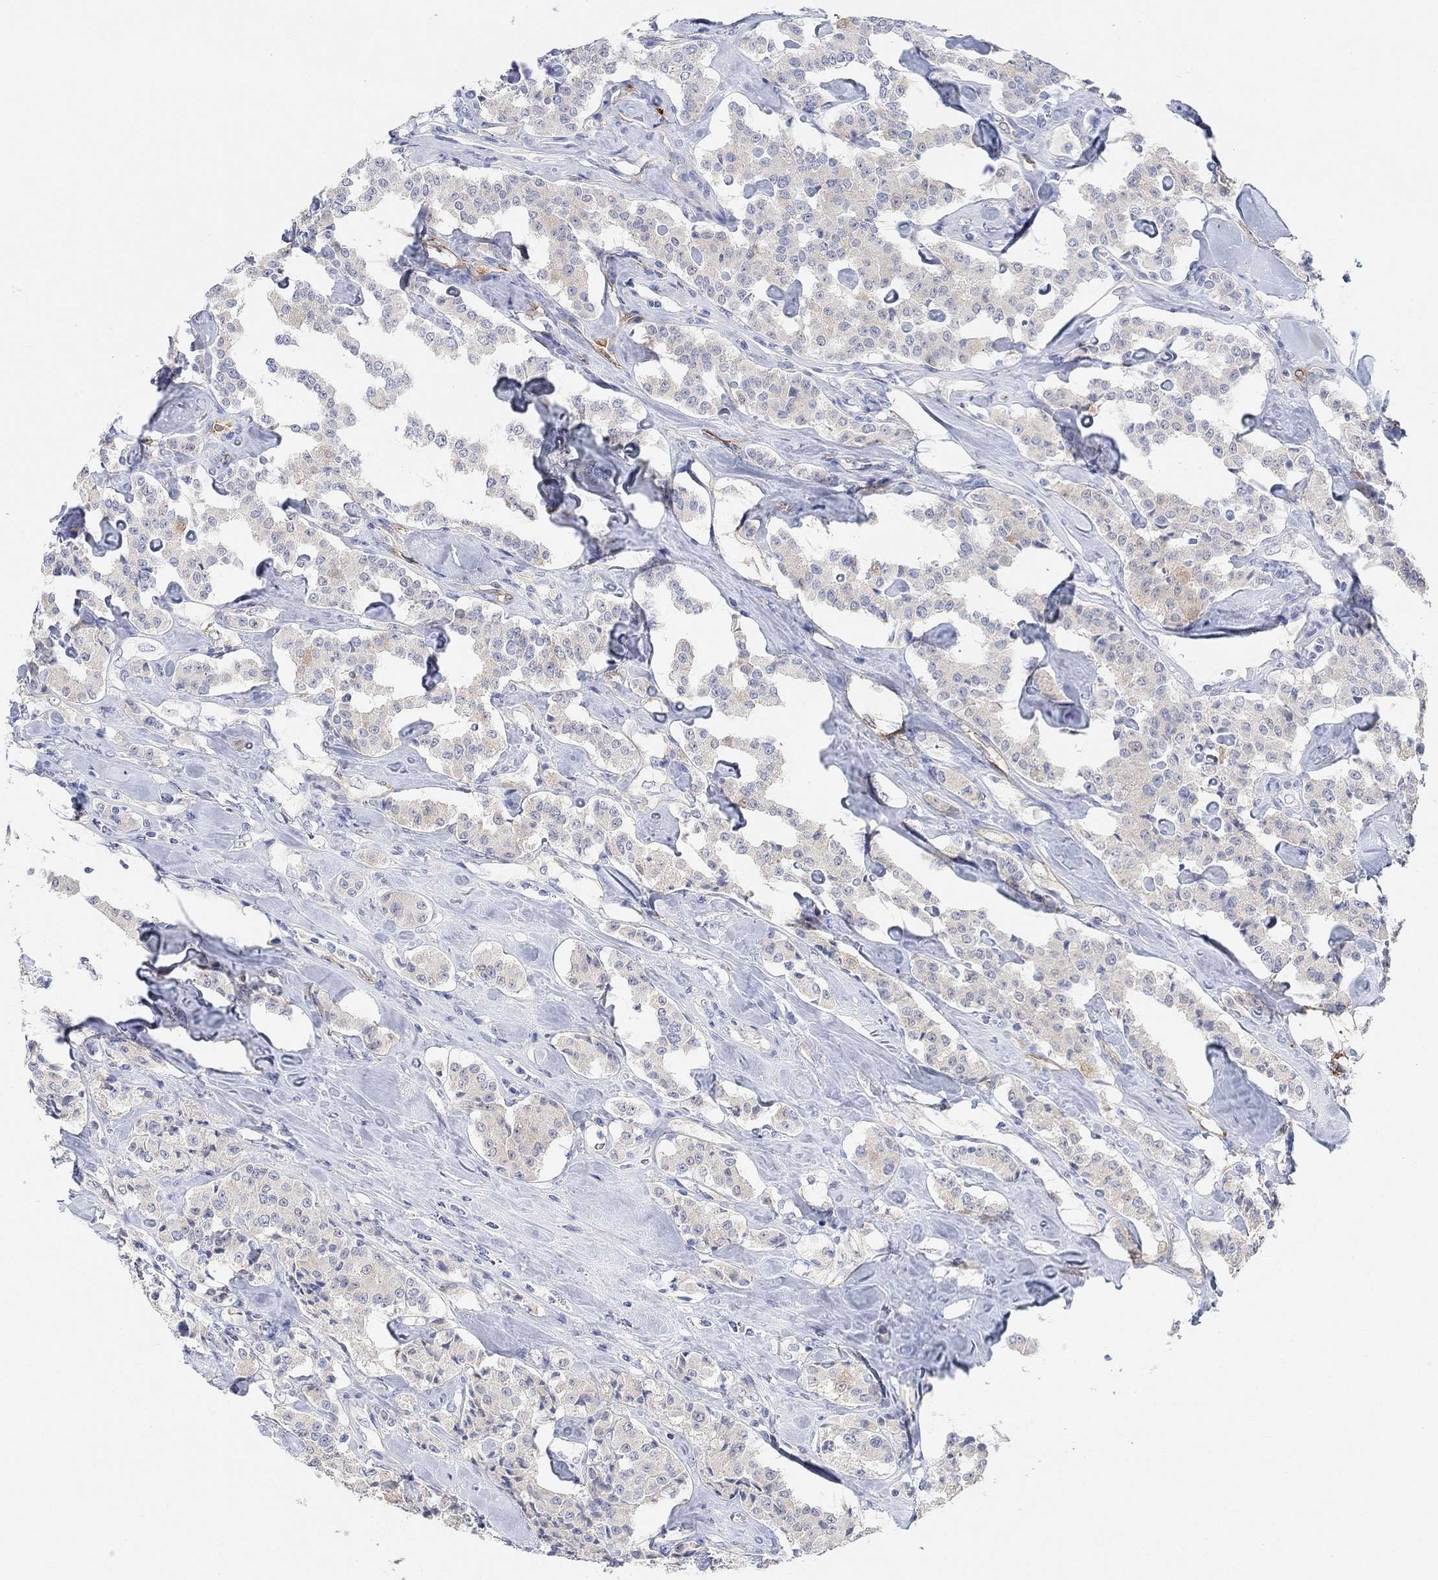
{"staining": {"intensity": "negative", "quantity": "none", "location": "none"}, "tissue": "carcinoid", "cell_type": "Tumor cells", "image_type": "cancer", "snomed": [{"axis": "morphology", "description": "Carcinoid, malignant, NOS"}, {"axis": "topography", "description": "Pancreas"}], "caption": "Tumor cells are negative for brown protein staining in carcinoid (malignant).", "gene": "VAT1L", "patient": {"sex": "male", "age": 41}}